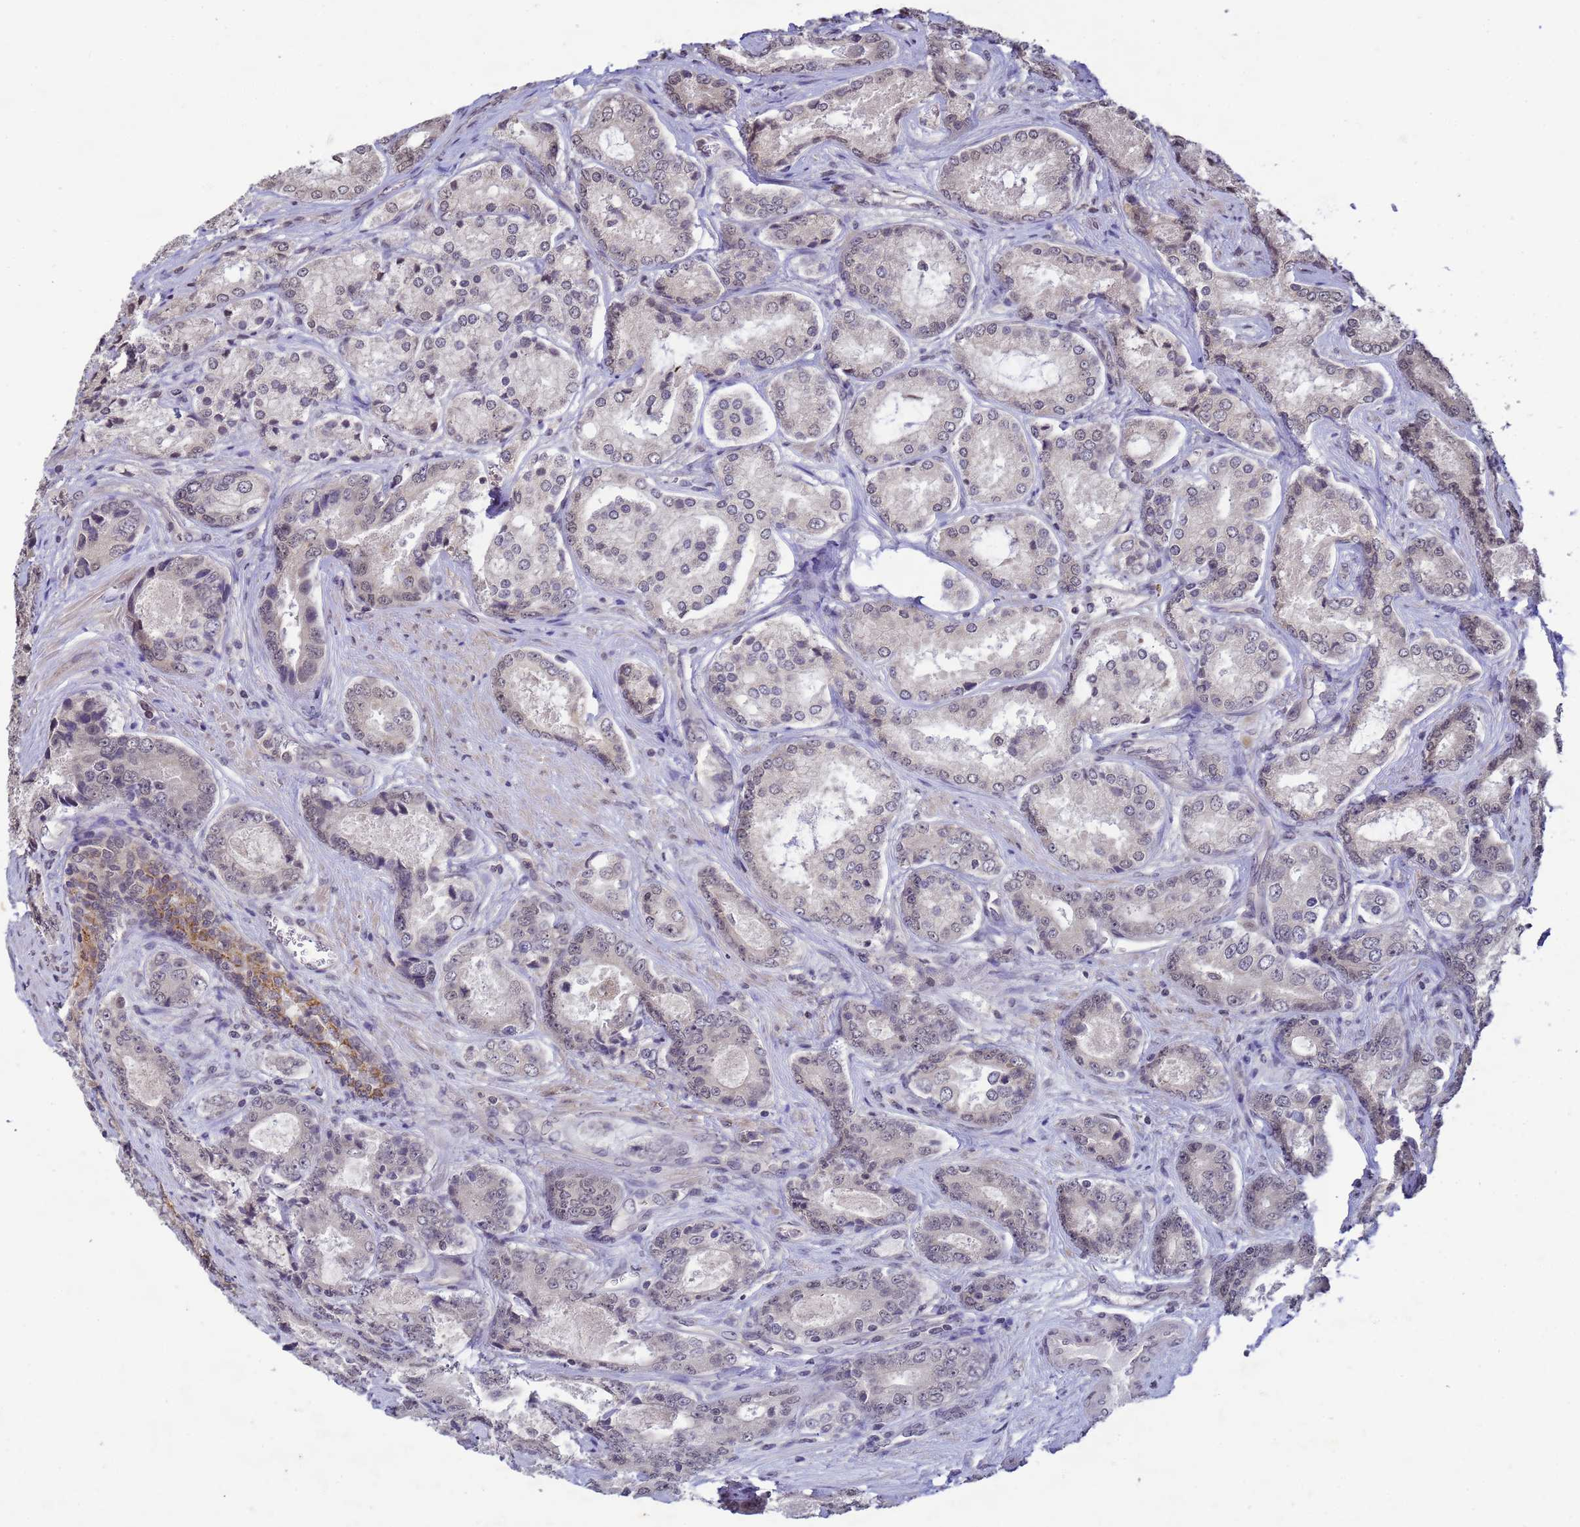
{"staining": {"intensity": "negative", "quantity": "none", "location": "none"}, "tissue": "prostate cancer", "cell_type": "Tumor cells", "image_type": "cancer", "snomed": [{"axis": "morphology", "description": "Adenocarcinoma, Low grade"}, {"axis": "topography", "description": "Prostate"}], "caption": "Immunohistochemistry micrograph of neoplastic tissue: prostate cancer stained with DAB shows no significant protein positivity in tumor cells.", "gene": "MYL7", "patient": {"sex": "male", "age": 68}}